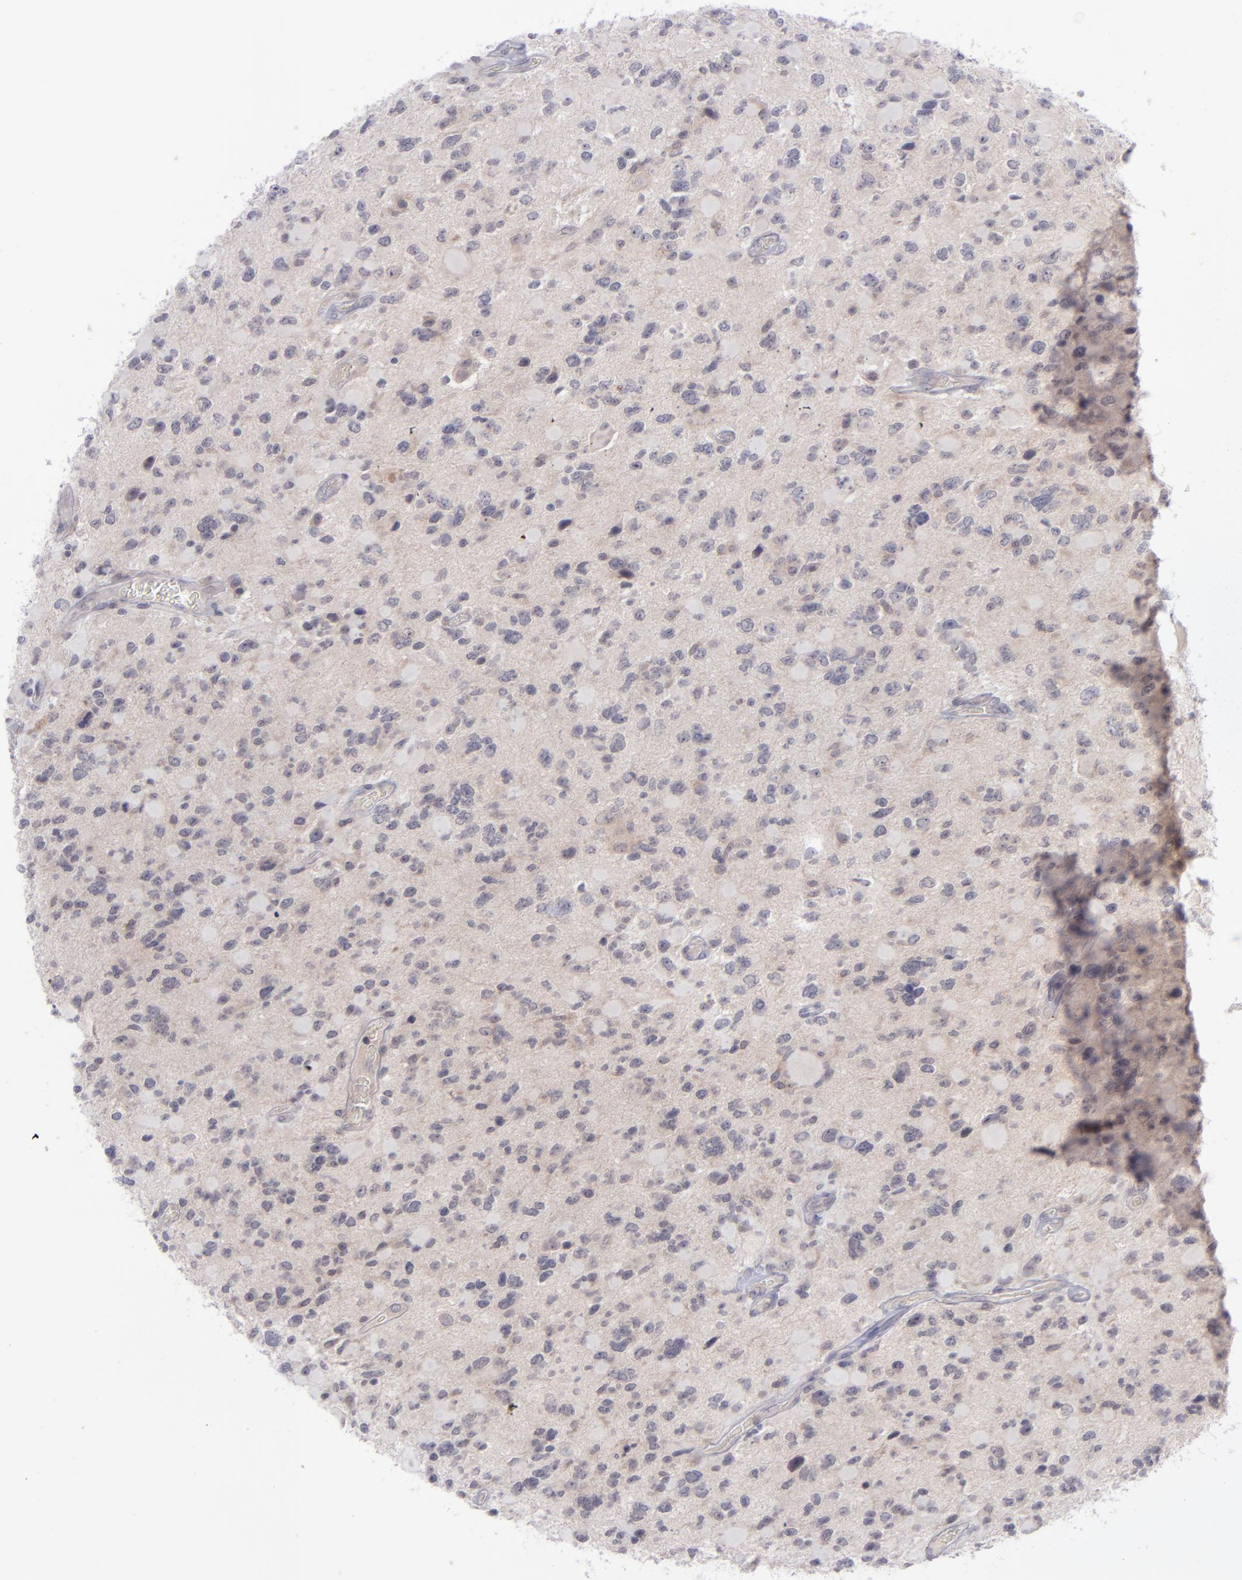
{"staining": {"intensity": "negative", "quantity": "none", "location": "none"}, "tissue": "glioma", "cell_type": "Tumor cells", "image_type": "cancer", "snomed": [{"axis": "morphology", "description": "Glioma, malignant, High grade"}, {"axis": "topography", "description": "Brain"}], "caption": "Micrograph shows no significant protein positivity in tumor cells of glioma. (Brightfield microscopy of DAB immunohistochemistry (IHC) at high magnification).", "gene": "EVPL", "patient": {"sex": "female", "age": 37}}